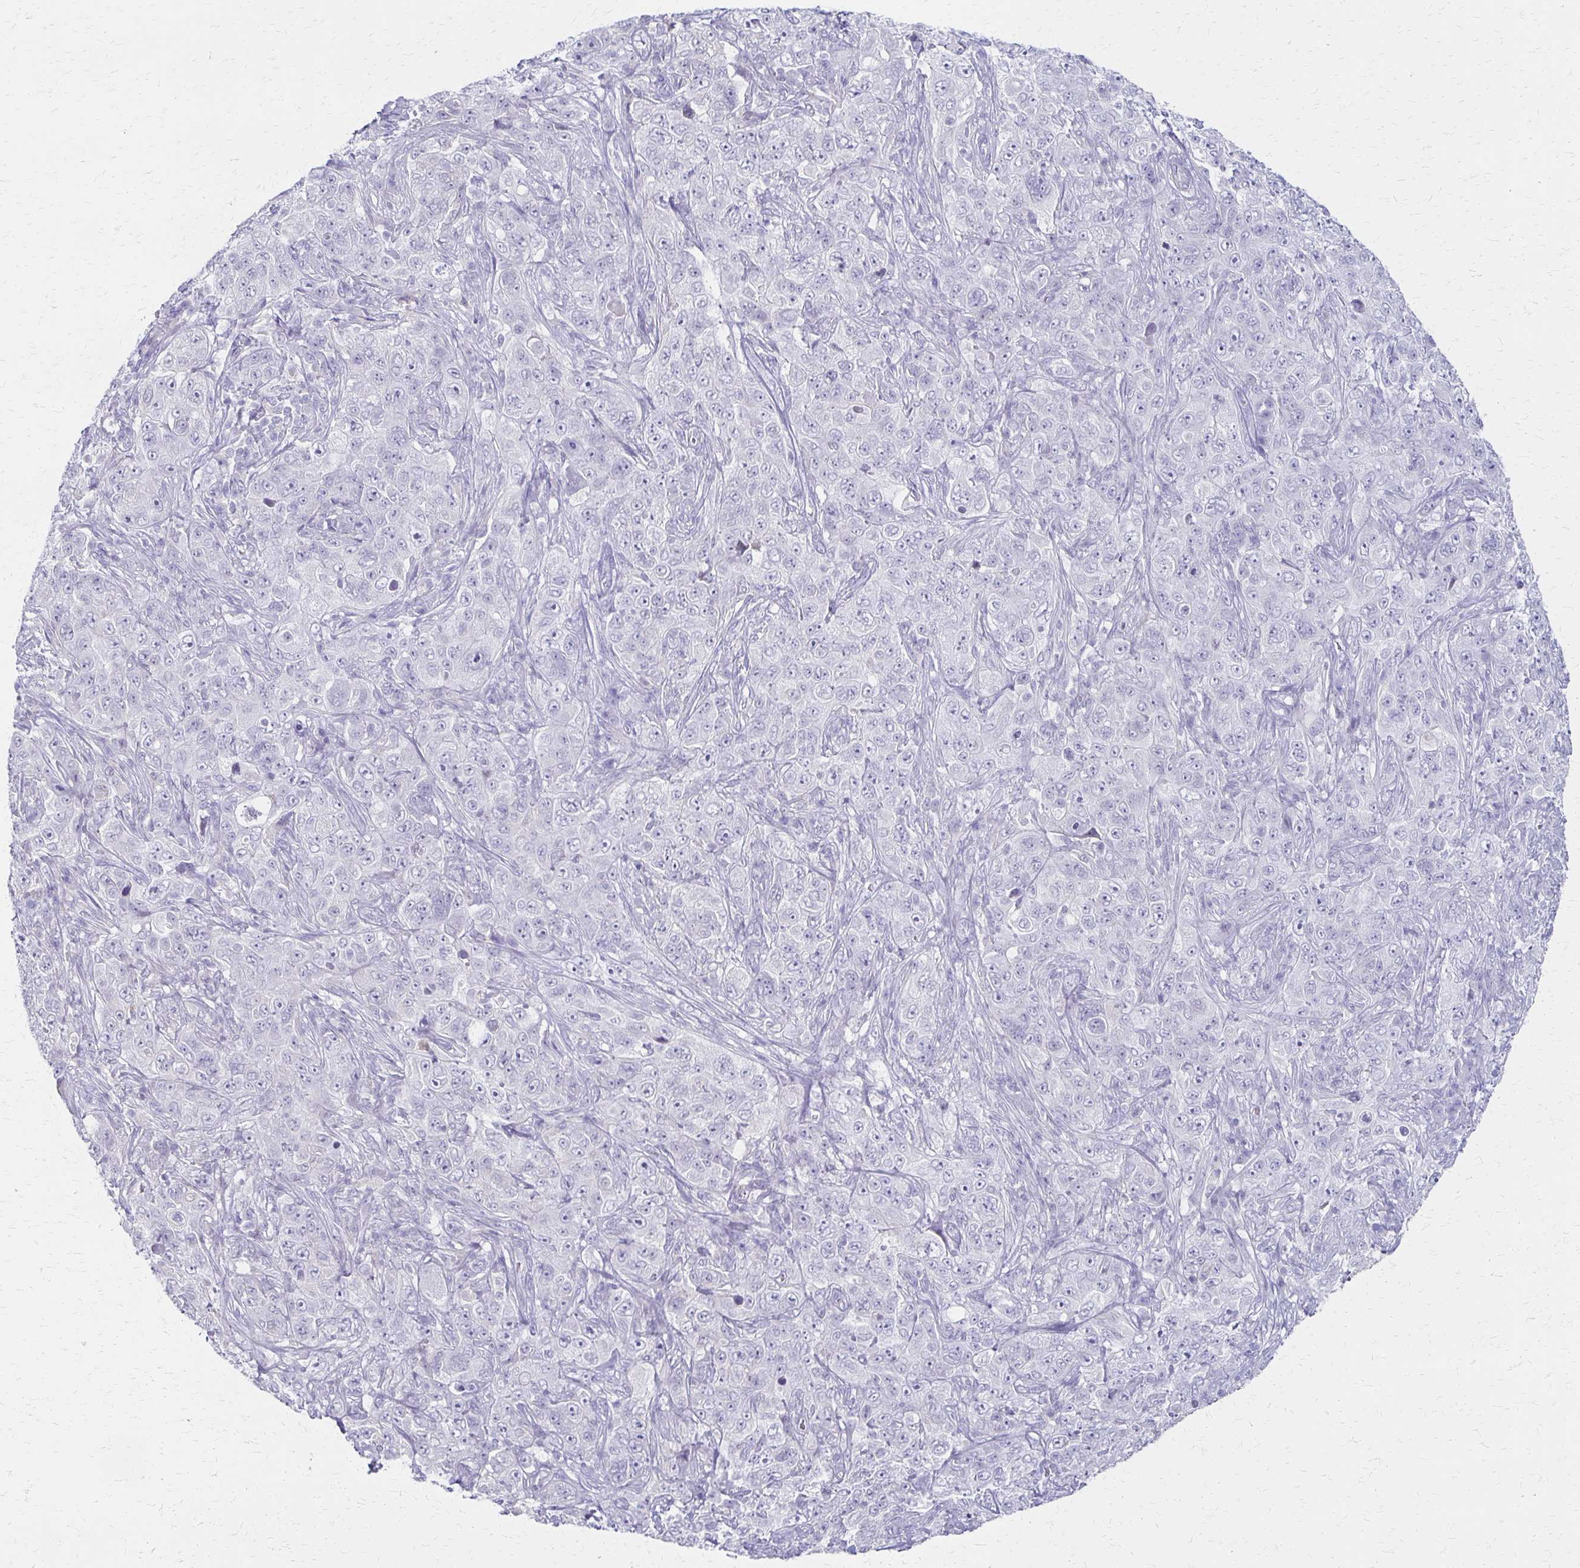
{"staining": {"intensity": "negative", "quantity": "none", "location": "none"}, "tissue": "pancreatic cancer", "cell_type": "Tumor cells", "image_type": "cancer", "snomed": [{"axis": "morphology", "description": "Adenocarcinoma, NOS"}, {"axis": "topography", "description": "Pancreas"}], "caption": "The micrograph displays no significant expression in tumor cells of pancreatic cancer.", "gene": "IVL", "patient": {"sex": "male", "age": 68}}